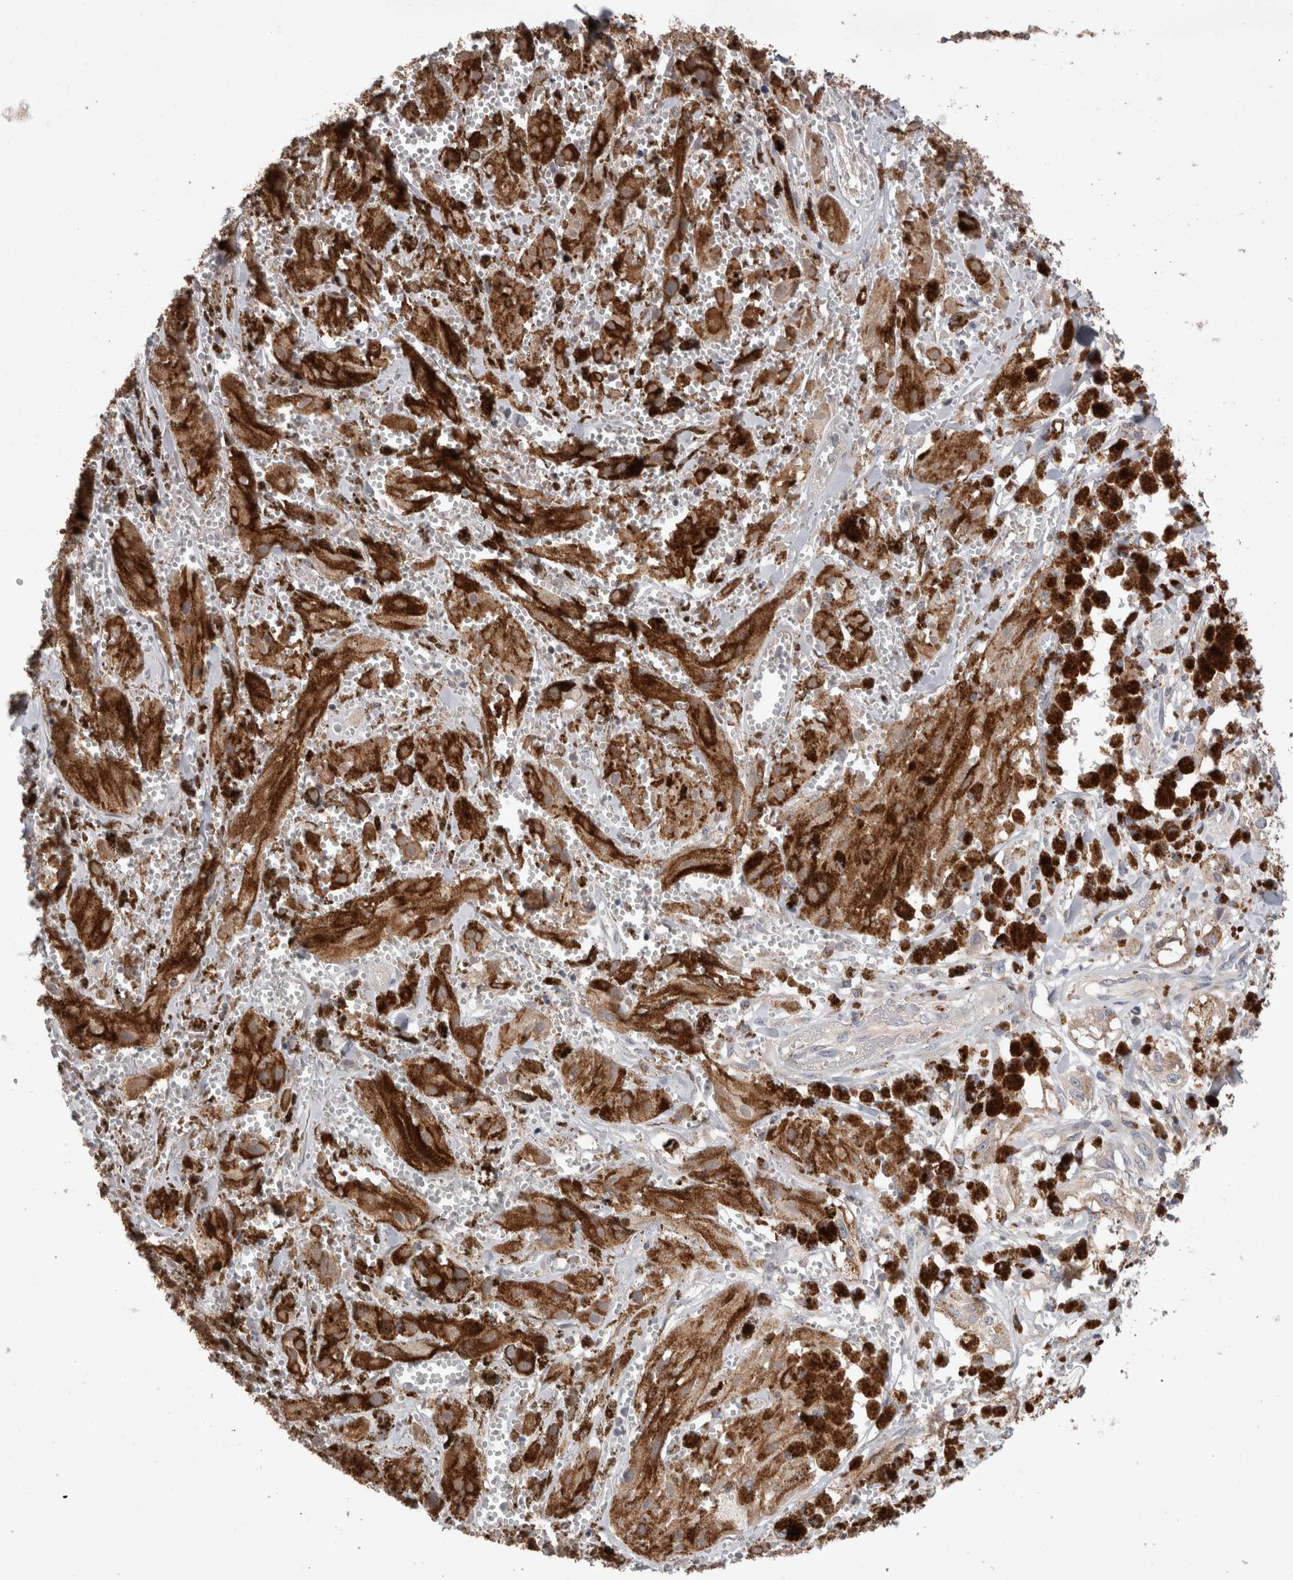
{"staining": {"intensity": "negative", "quantity": "none", "location": "none"}, "tissue": "melanoma", "cell_type": "Tumor cells", "image_type": "cancer", "snomed": [{"axis": "morphology", "description": "Malignant melanoma, NOS"}, {"axis": "topography", "description": "Skin"}], "caption": "High magnification brightfield microscopy of melanoma stained with DAB (3,3'-diaminobenzidine) (brown) and counterstained with hematoxylin (blue): tumor cells show no significant positivity.", "gene": "OTOR", "patient": {"sex": "male", "age": 88}}